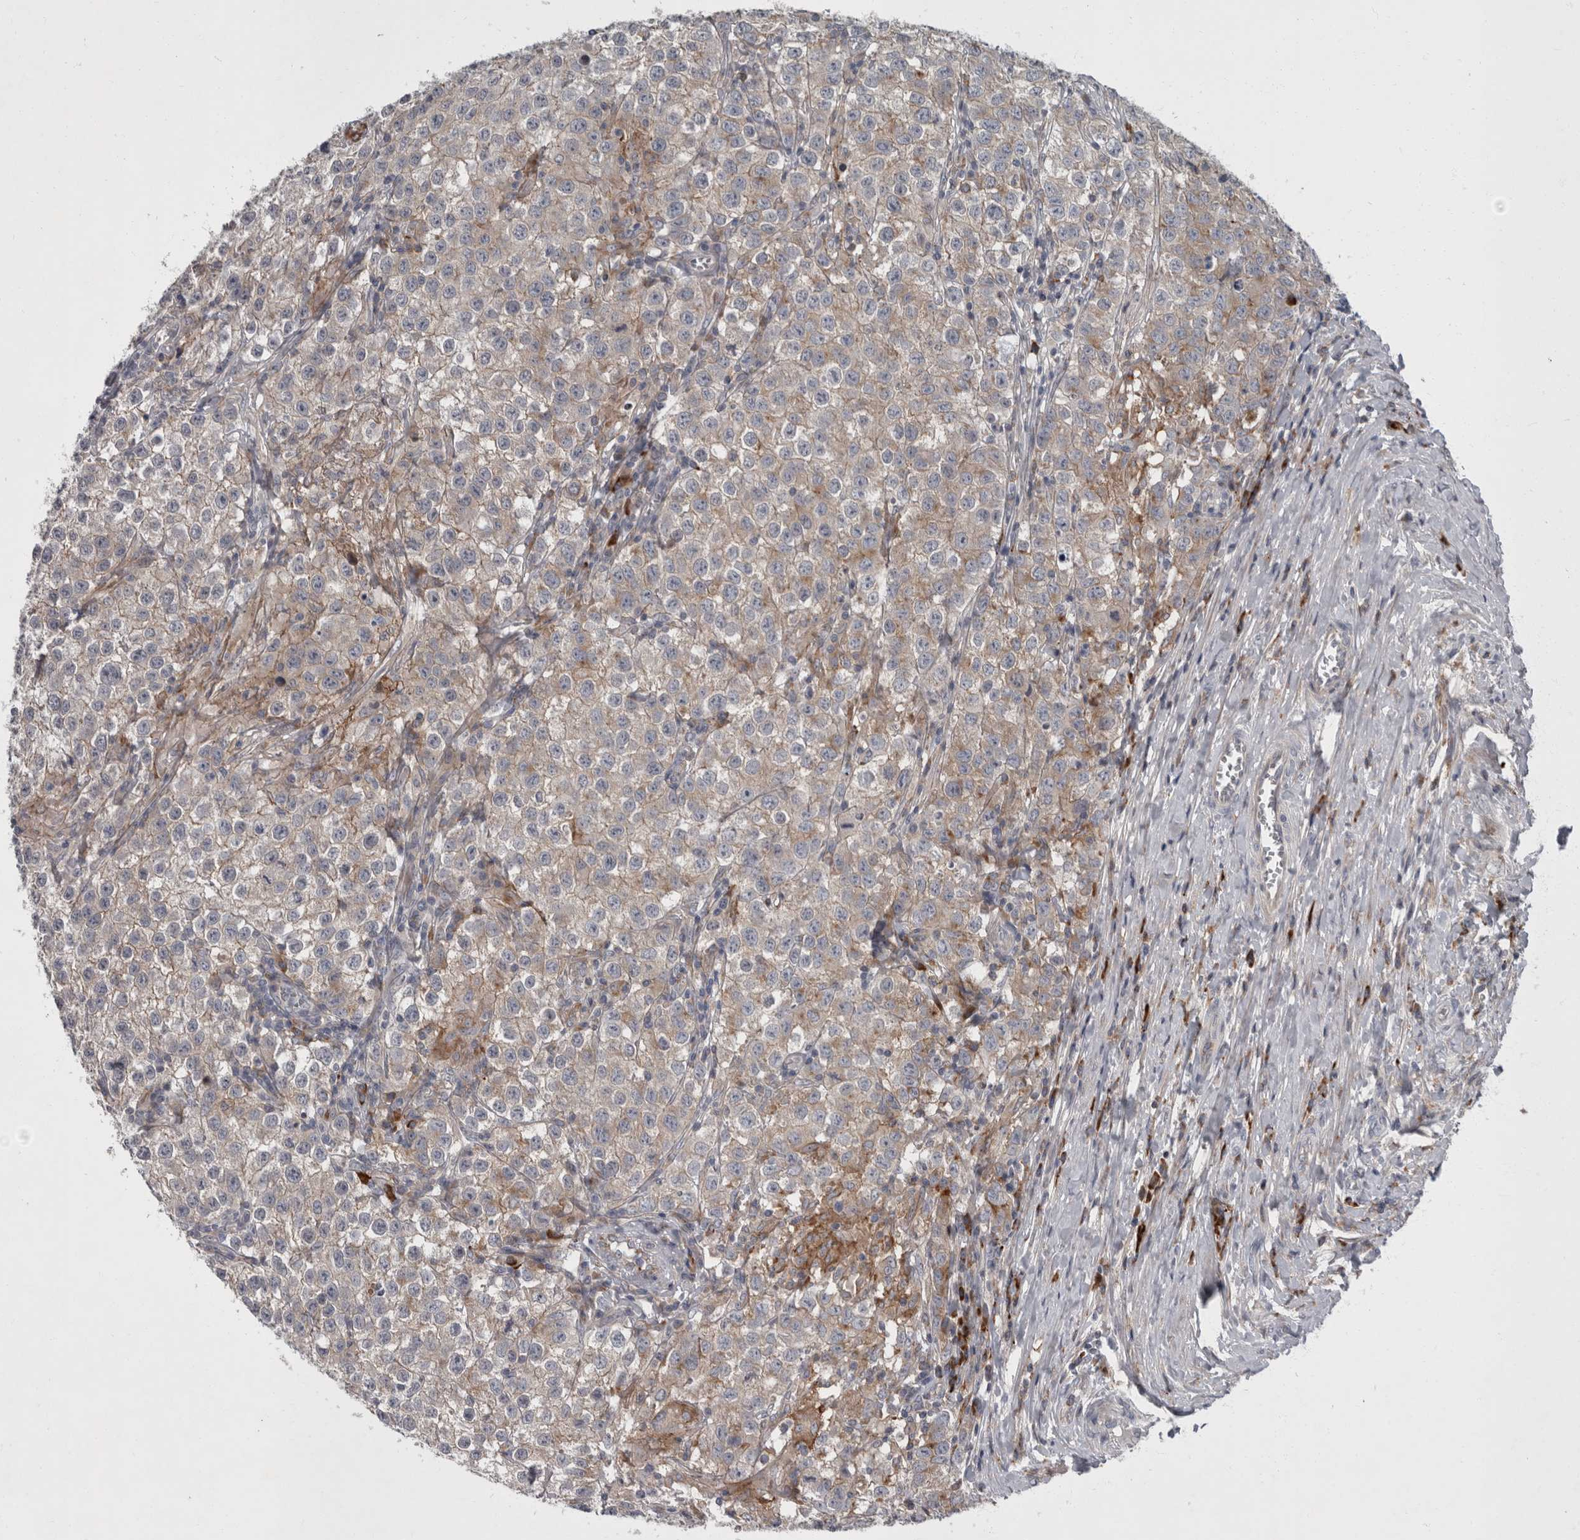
{"staining": {"intensity": "moderate", "quantity": "<25%", "location": "cytoplasmic/membranous"}, "tissue": "testis cancer", "cell_type": "Tumor cells", "image_type": "cancer", "snomed": [{"axis": "morphology", "description": "Seminoma, NOS"}, {"axis": "morphology", "description": "Carcinoma, Embryonal, NOS"}, {"axis": "topography", "description": "Testis"}], "caption": "Embryonal carcinoma (testis) tissue shows moderate cytoplasmic/membranous positivity in about <25% of tumor cells", "gene": "CDC42BPG", "patient": {"sex": "male", "age": 43}}